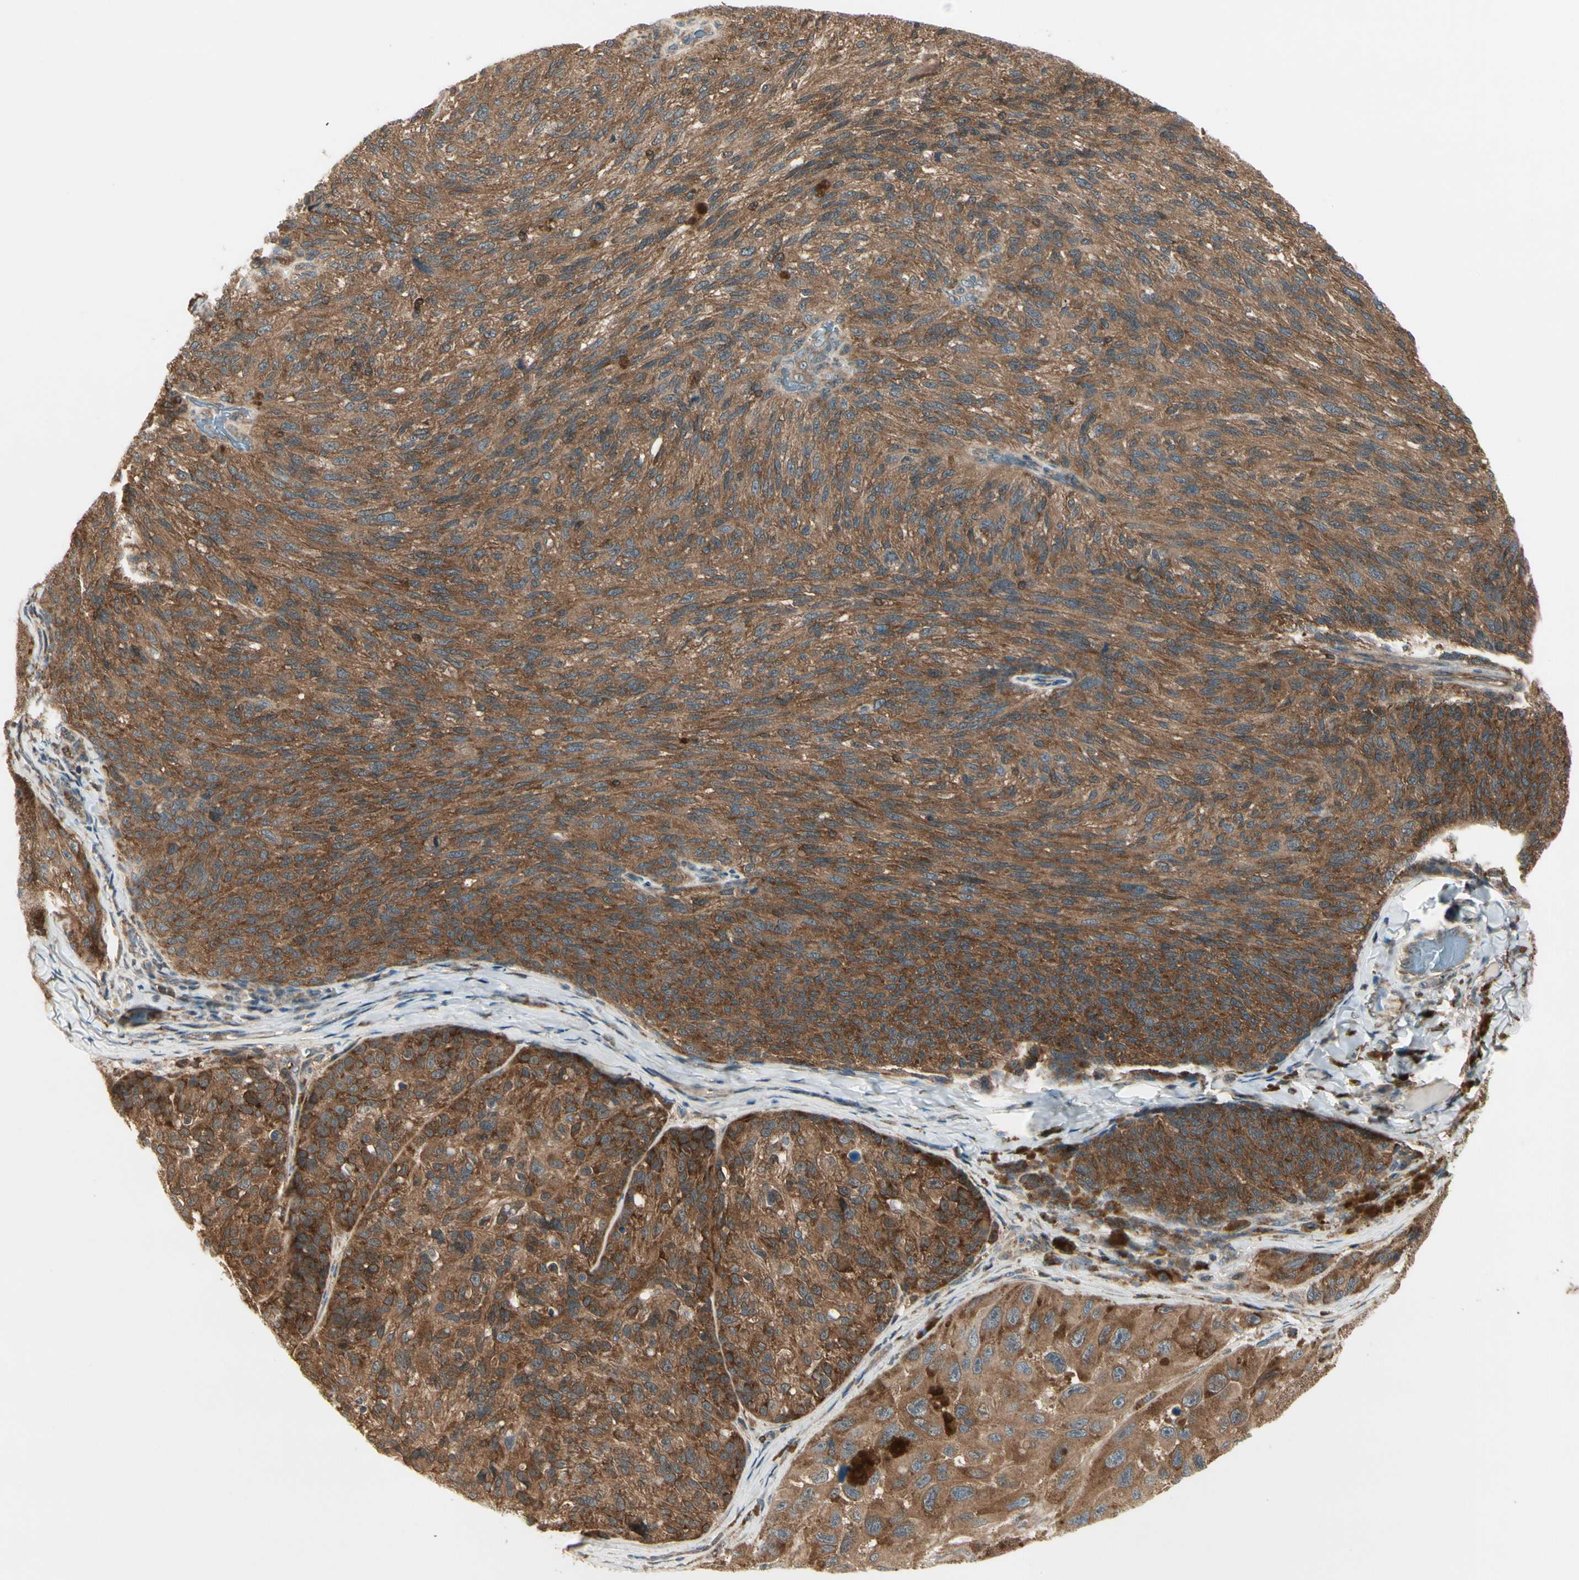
{"staining": {"intensity": "strong", "quantity": ">75%", "location": "cytoplasmic/membranous"}, "tissue": "melanoma", "cell_type": "Tumor cells", "image_type": "cancer", "snomed": [{"axis": "morphology", "description": "Malignant melanoma, NOS"}, {"axis": "topography", "description": "Skin"}], "caption": "DAB (3,3'-diaminobenzidine) immunohistochemical staining of melanoma reveals strong cytoplasmic/membranous protein positivity in approximately >75% of tumor cells. The protein of interest is shown in brown color, while the nuclei are stained blue.", "gene": "OXSR1", "patient": {"sex": "female", "age": 73}}